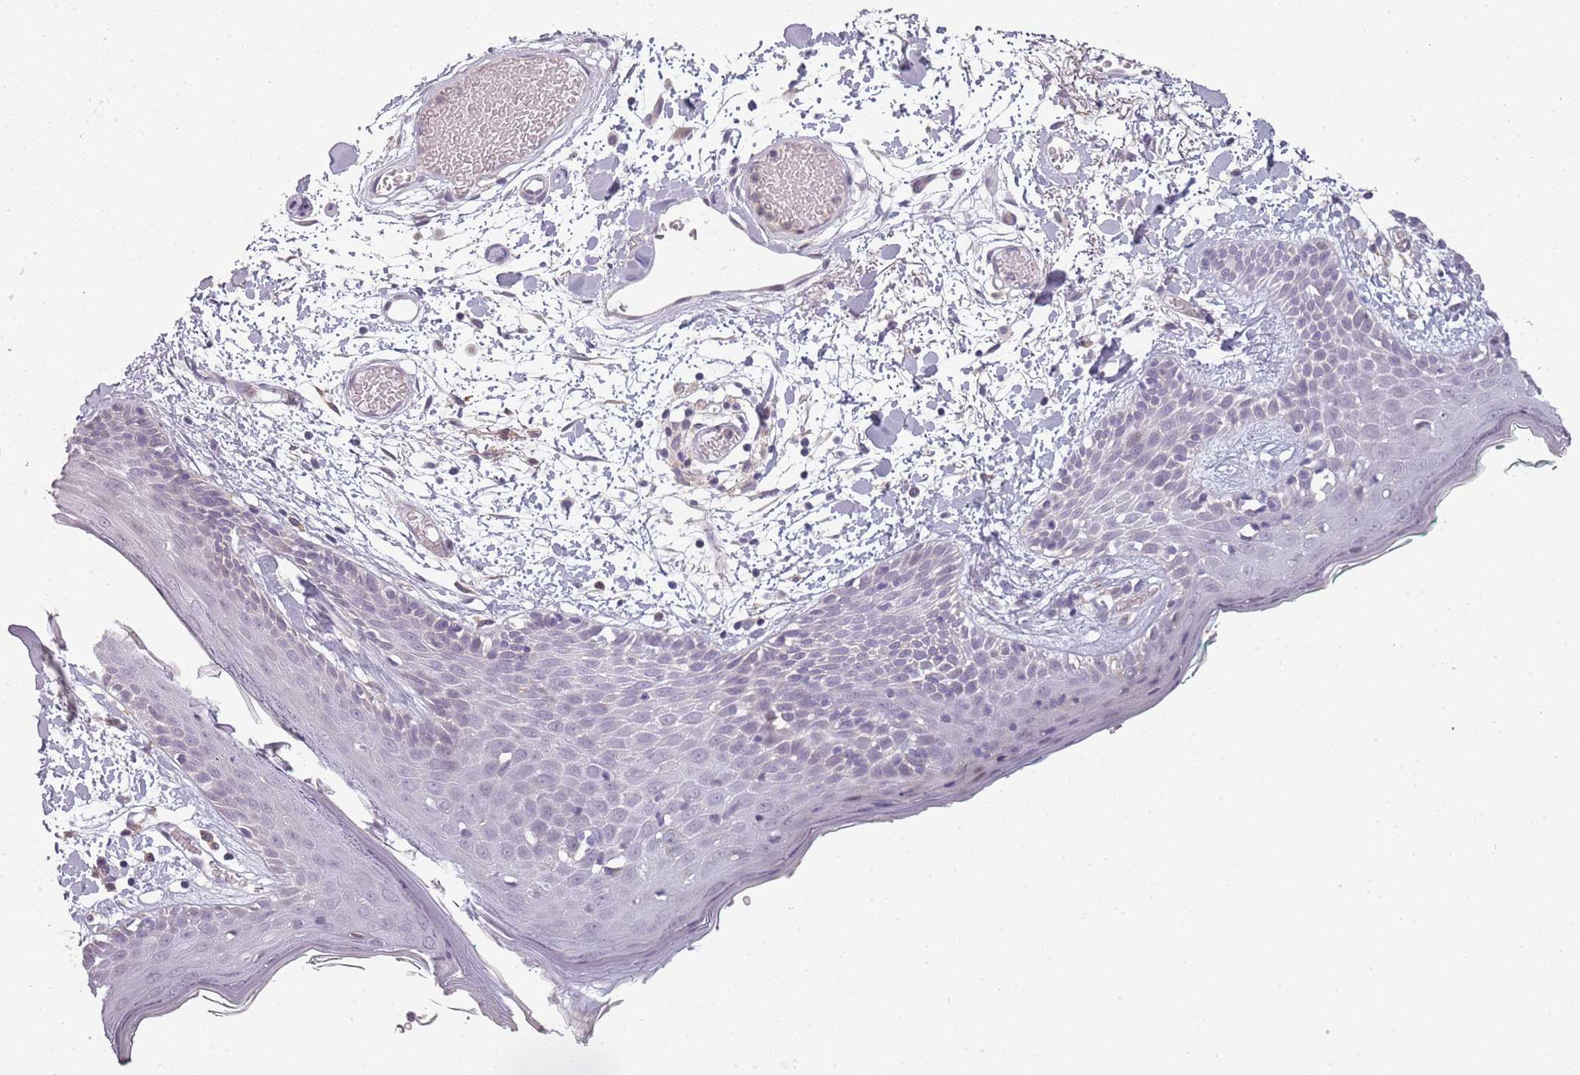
{"staining": {"intensity": "negative", "quantity": "none", "location": "none"}, "tissue": "skin", "cell_type": "Fibroblasts", "image_type": "normal", "snomed": [{"axis": "morphology", "description": "Normal tissue, NOS"}, {"axis": "topography", "description": "Skin"}], "caption": "An image of skin stained for a protein reveals no brown staining in fibroblasts.", "gene": "CC2D2B", "patient": {"sex": "male", "age": 79}}